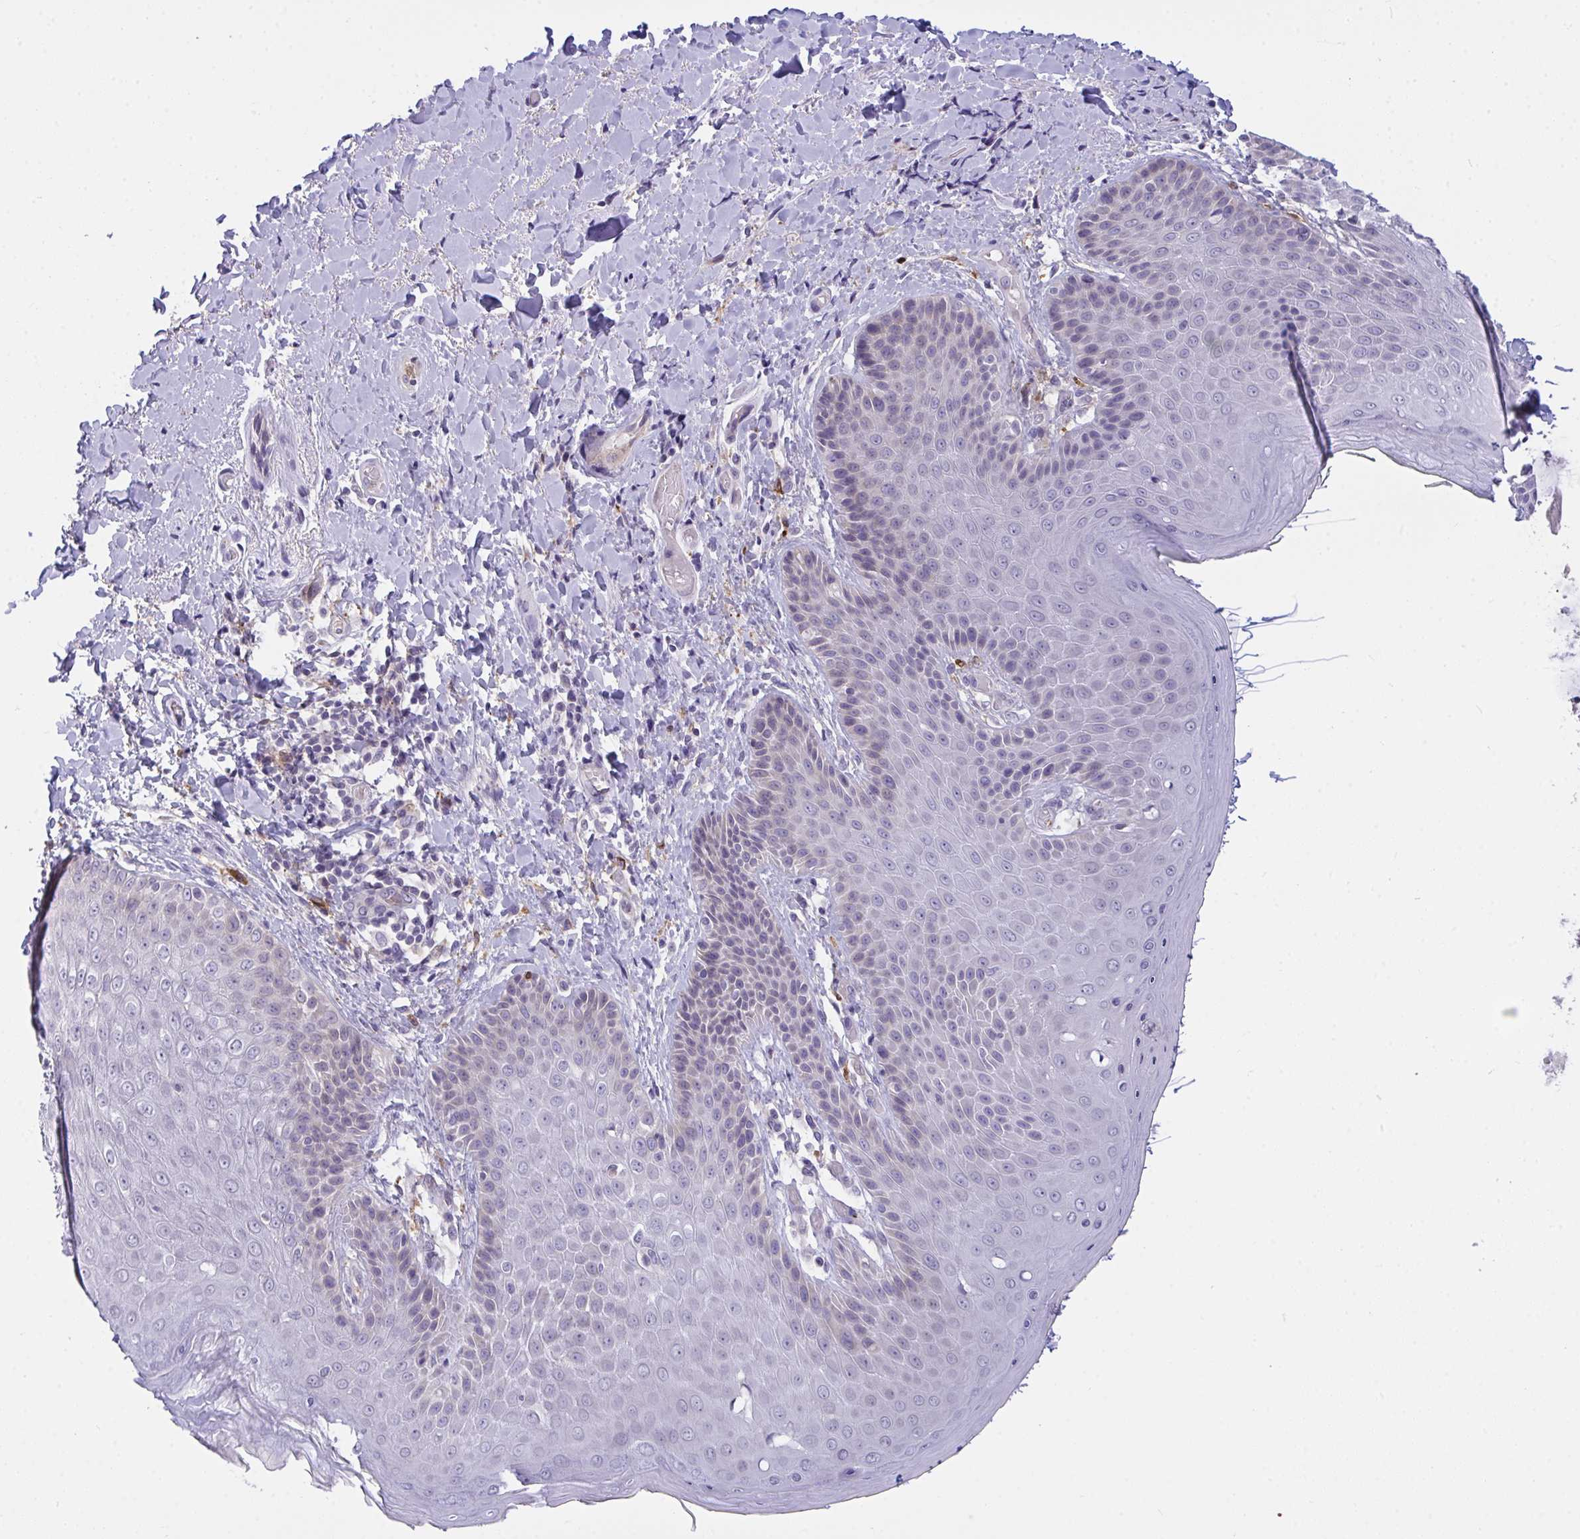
{"staining": {"intensity": "negative", "quantity": "none", "location": "none"}, "tissue": "skin", "cell_type": "Epidermal cells", "image_type": "normal", "snomed": [{"axis": "morphology", "description": "Normal tissue, NOS"}, {"axis": "topography", "description": "Anal"}, {"axis": "topography", "description": "Peripheral nerve tissue"}], "caption": "Normal skin was stained to show a protein in brown. There is no significant expression in epidermal cells. The staining was performed using DAB (3,3'-diaminobenzidine) to visualize the protein expression in brown, while the nuclei were stained in blue with hematoxylin (Magnification: 20x).", "gene": "SEMA6B", "patient": {"sex": "male", "age": 51}}